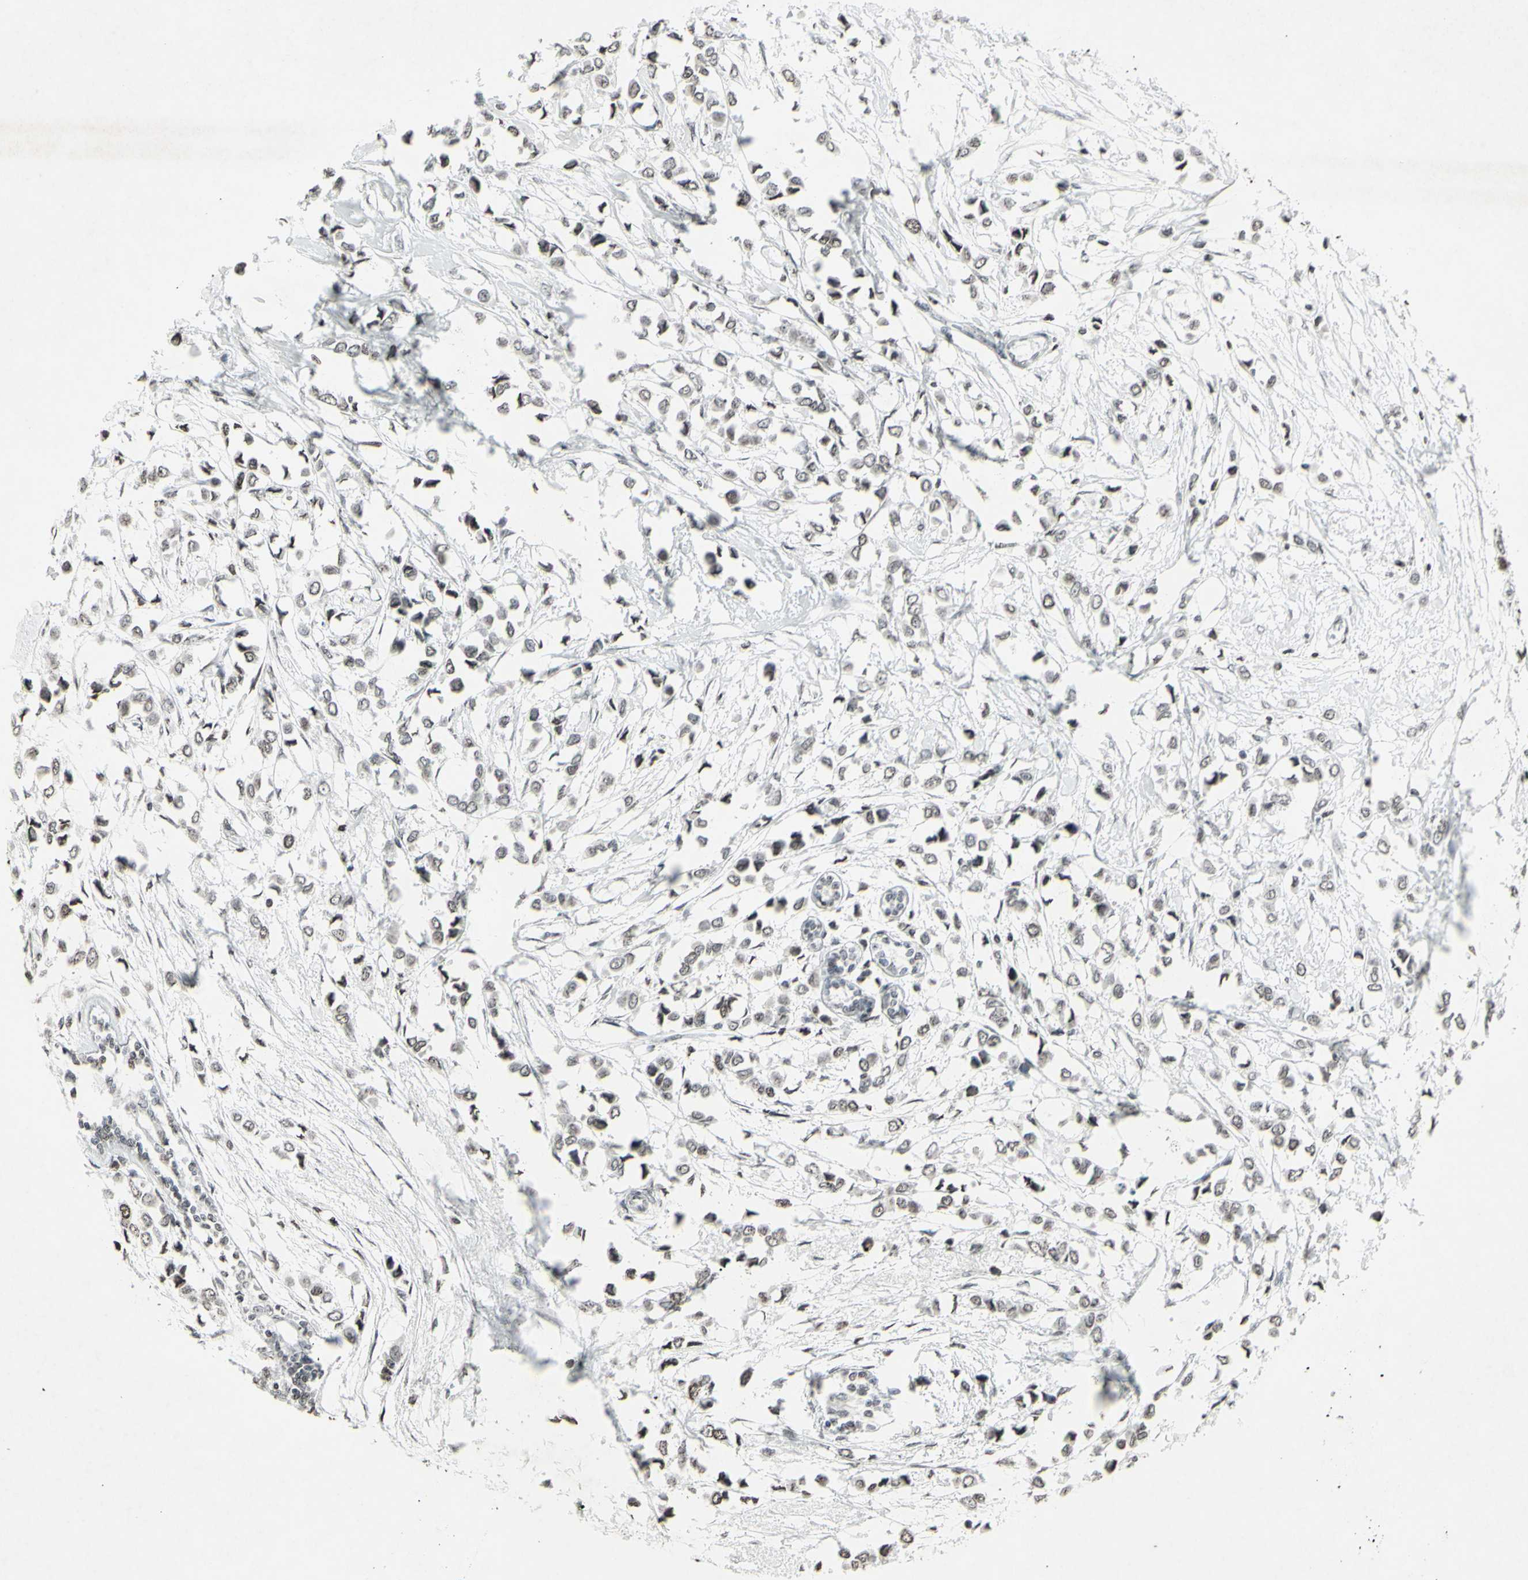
{"staining": {"intensity": "weak", "quantity": "<25%", "location": "nuclear"}, "tissue": "breast cancer", "cell_type": "Tumor cells", "image_type": "cancer", "snomed": [{"axis": "morphology", "description": "Lobular carcinoma"}, {"axis": "topography", "description": "Breast"}], "caption": "The immunohistochemistry image has no significant expression in tumor cells of breast lobular carcinoma tissue.", "gene": "CD79B", "patient": {"sex": "female", "age": 51}}